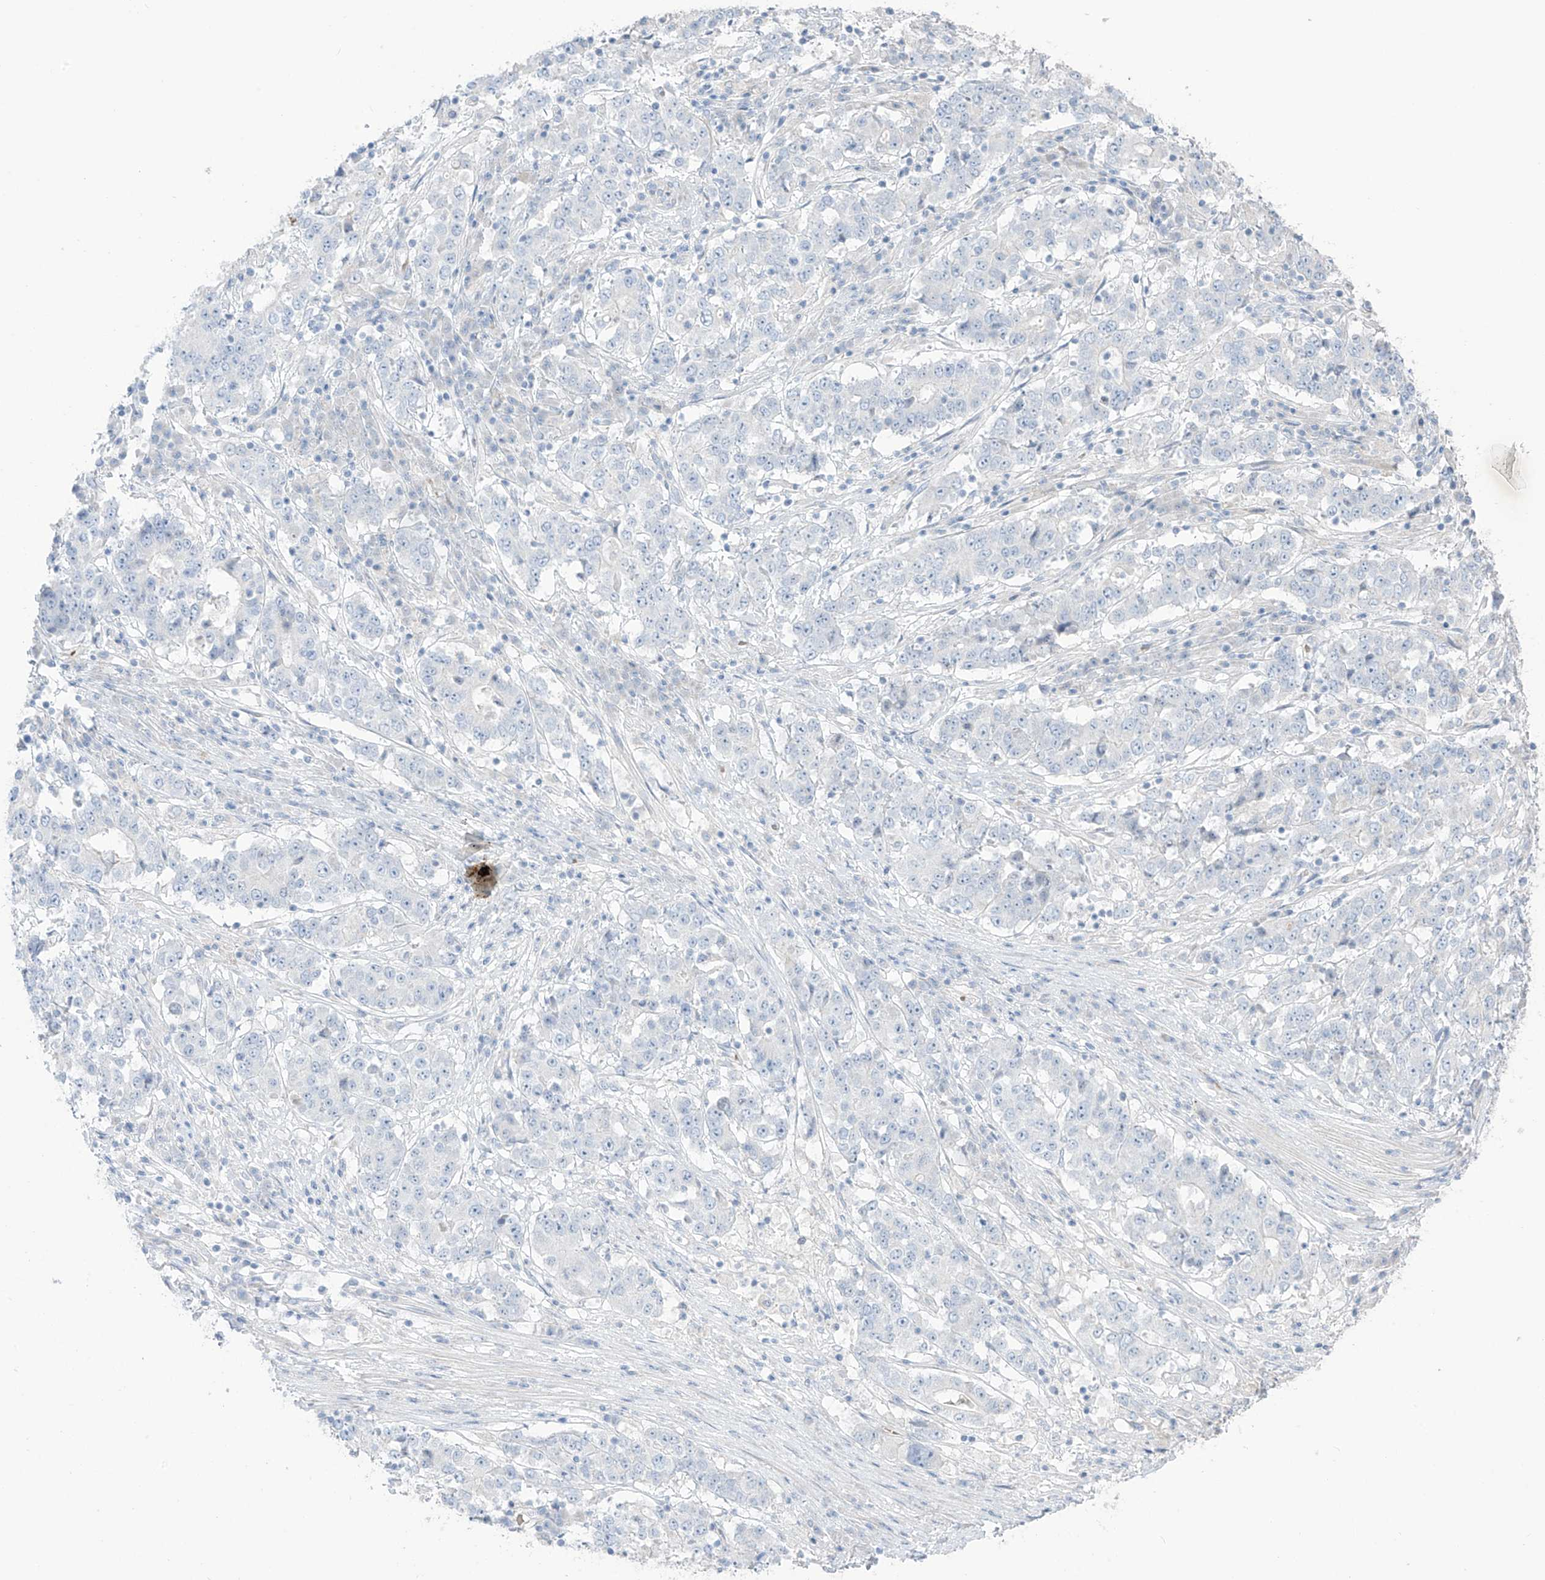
{"staining": {"intensity": "negative", "quantity": "none", "location": "none"}, "tissue": "stomach cancer", "cell_type": "Tumor cells", "image_type": "cancer", "snomed": [{"axis": "morphology", "description": "Adenocarcinoma, NOS"}, {"axis": "topography", "description": "Stomach"}], "caption": "The IHC image has no significant positivity in tumor cells of stomach cancer (adenocarcinoma) tissue.", "gene": "ASPRV1", "patient": {"sex": "male", "age": 59}}